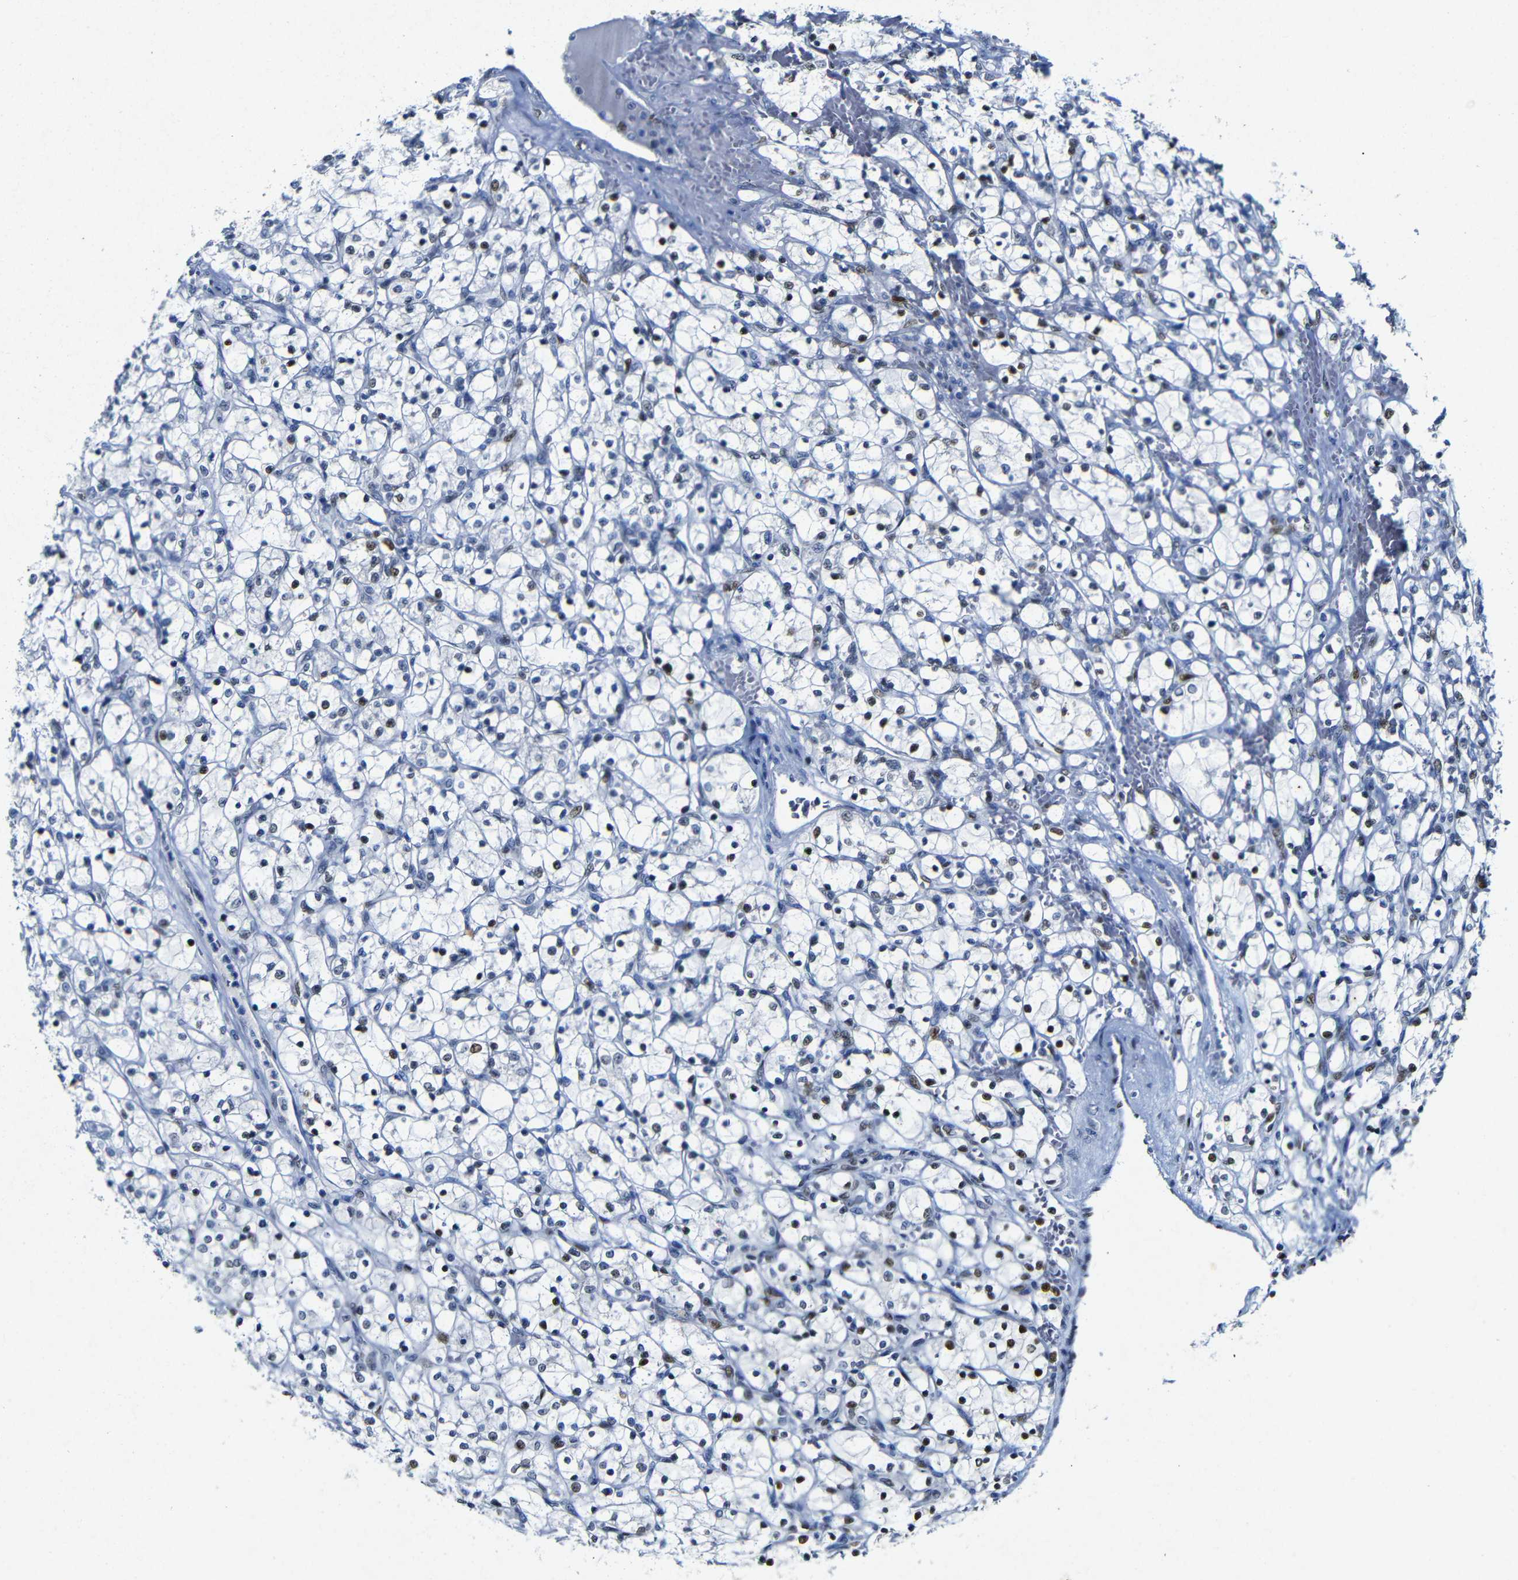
{"staining": {"intensity": "moderate", "quantity": "<25%", "location": "nuclear"}, "tissue": "renal cancer", "cell_type": "Tumor cells", "image_type": "cancer", "snomed": [{"axis": "morphology", "description": "Adenocarcinoma, NOS"}, {"axis": "topography", "description": "Kidney"}], "caption": "This is an image of immunohistochemistry staining of renal cancer (adenocarcinoma), which shows moderate expression in the nuclear of tumor cells.", "gene": "FOSL2", "patient": {"sex": "female", "age": 69}}